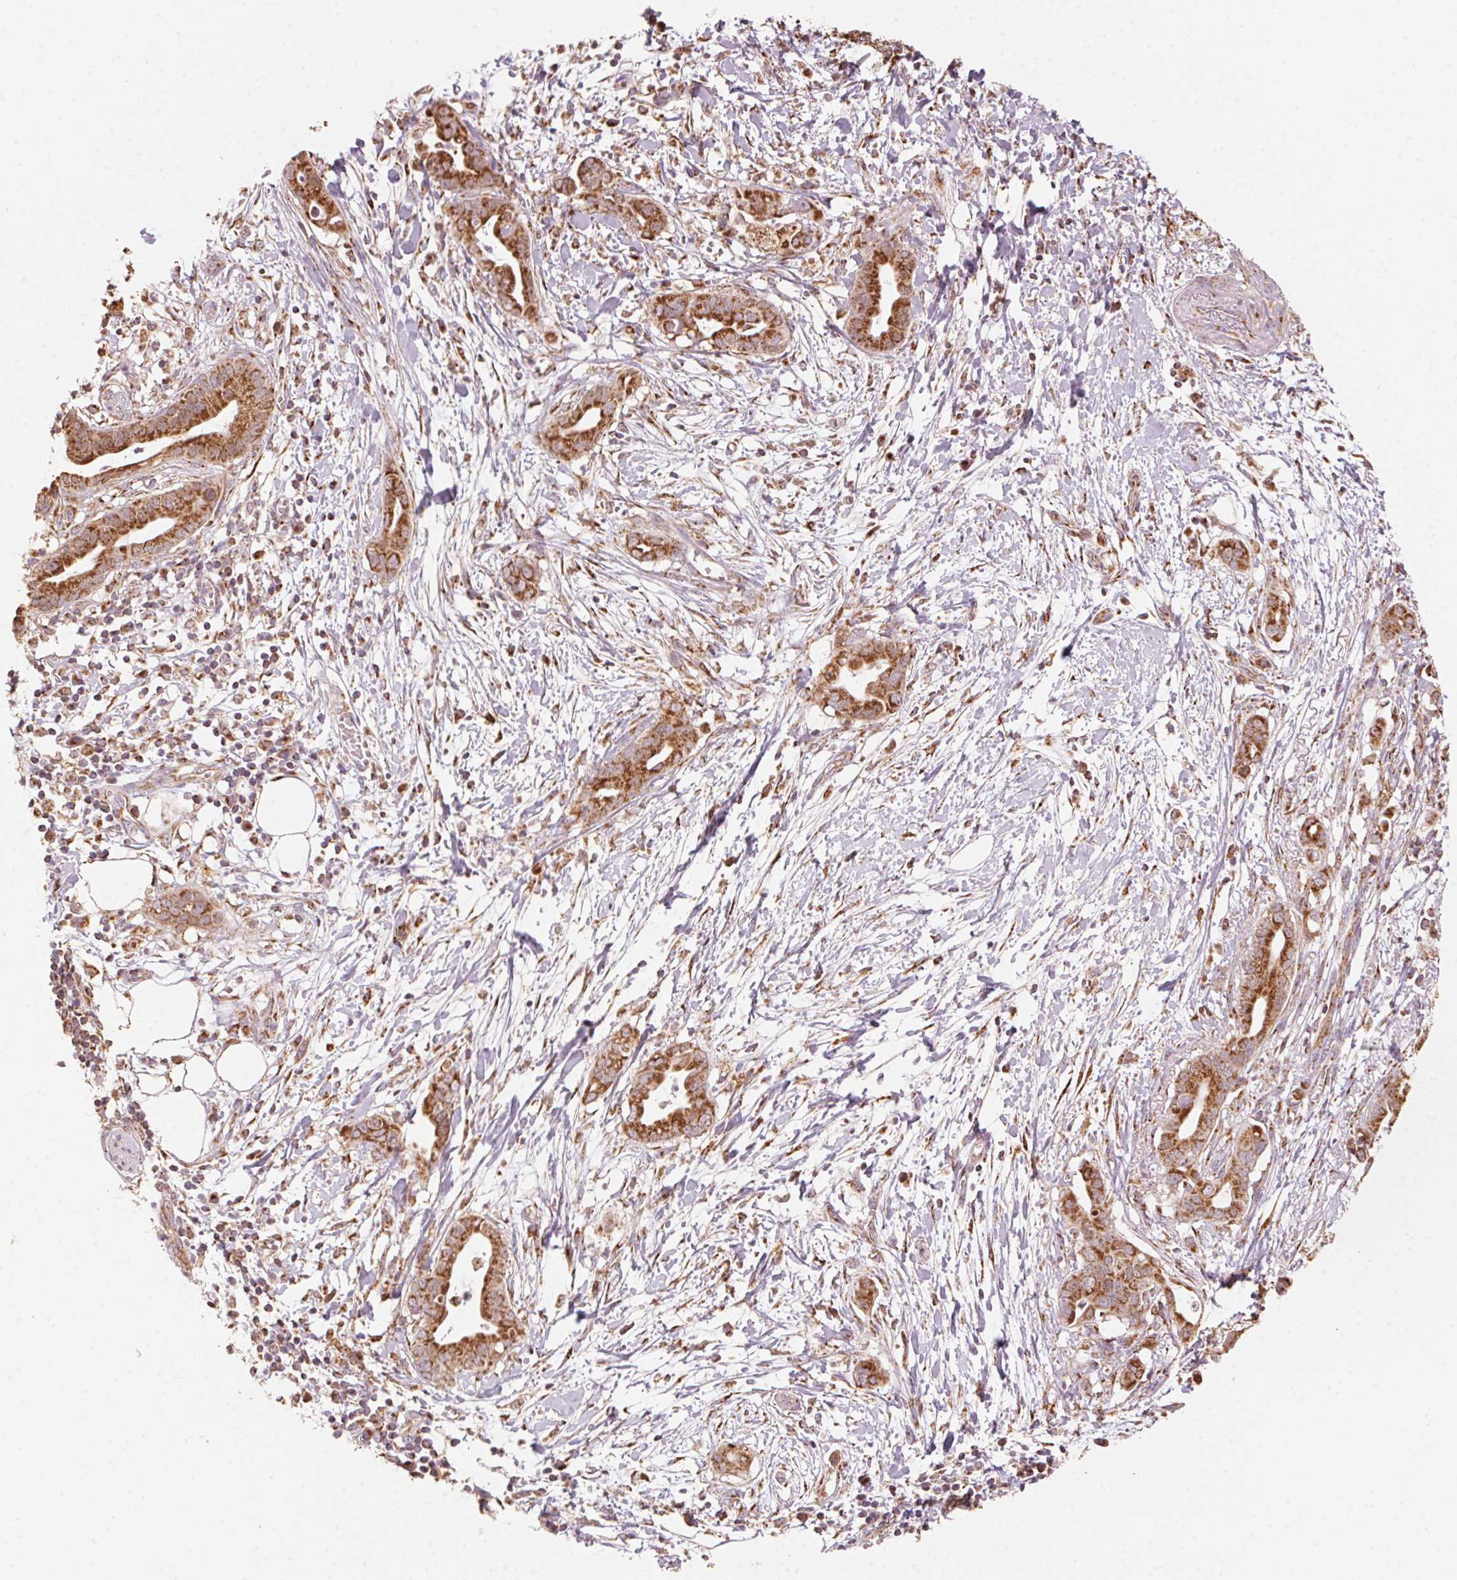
{"staining": {"intensity": "strong", "quantity": ">75%", "location": "cytoplasmic/membranous"}, "tissue": "pancreatic cancer", "cell_type": "Tumor cells", "image_type": "cancer", "snomed": [{"axis": "morphology", "description": "Adenocarcinoma, NOS"}, {"axis": "topography", "description": "Pancreas"}], "caption": "Strong cytoplasmic/membranous protein staining is seen in about >75% of tumor cells in adenocarcinoma (pancreatic).", "gene": "TOMM70", "patient": {"sex": "male", "age": 61}}